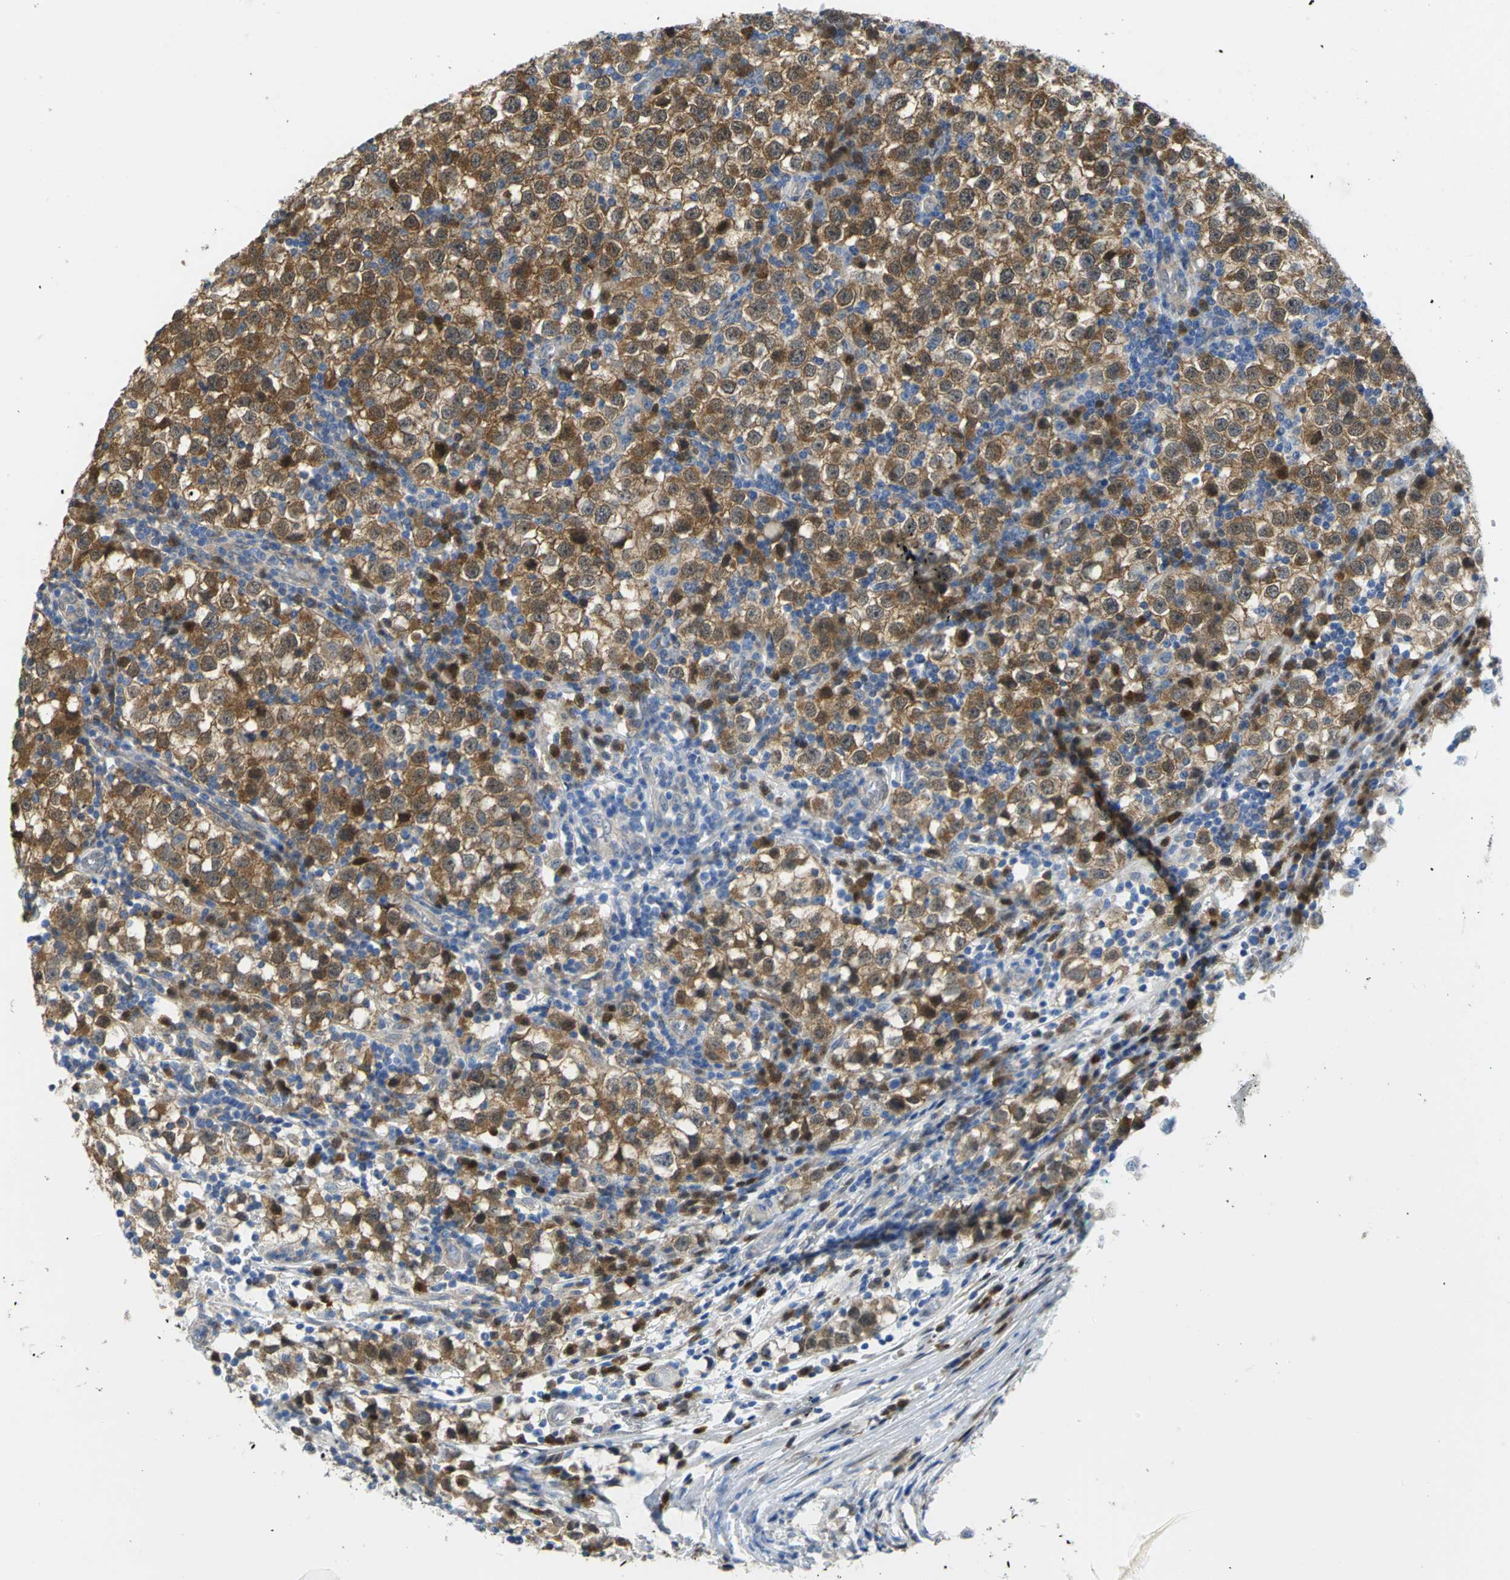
{"staining": {"intensity": "moderate", "quantity": ">75%", "location": "cytoplasmic/membranous"}, "tissue": "testis cancer", "cell_type": "Tumor cells", "image_type": "cancer", "snomed": [{"axis": "morphology", "description": "Seminoma, NOS"}, {"axis": "topography", "description": "Testis"}], "caption": "Immunohistochemical staining of human testis cancer exhibits medium levels of moderate cytoplasmic/membranous positivity in approximately >75% of tumor cells.", "gene": "PGM3", "patient": {"sex": "male", "age": 65}}